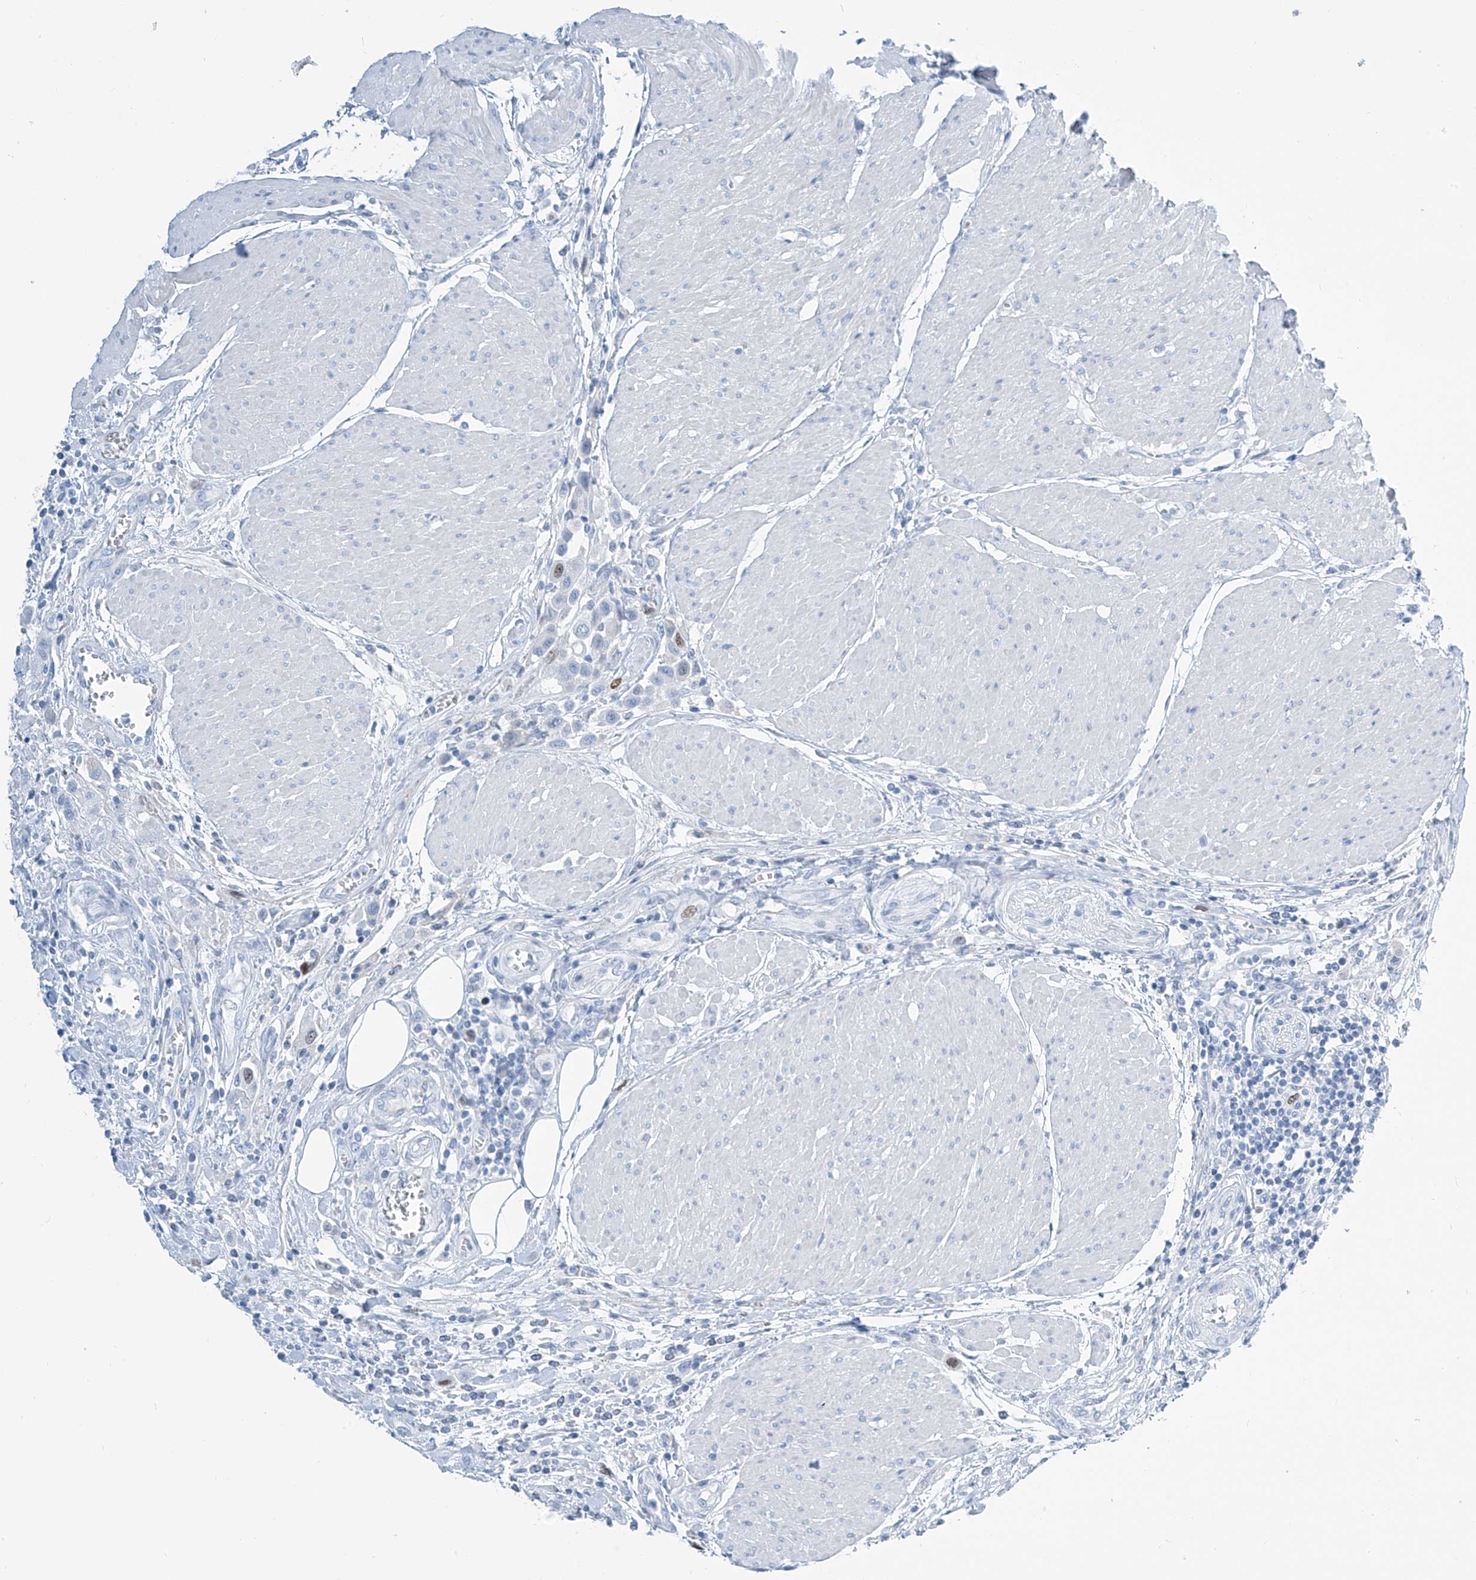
{"staining": {"intensity": "weak", "quantity": "<25%", "location": "nuclear"}, "tissue": "urothelial cancer", "cell_type": "Tumor cells", "image_type": "cancer", "snomed": [{"axis": "morphology", "description": "Urothelial carcinoma, High grade"}, {"axis": "topography", "description": "Urinary bladder"}], "caption": "IHC micrograph of neoplastic tissue: urothelial cancer stained with DAB (3,3'-diaminobenzidine) demonstrates no significant protein staining in tumor cells. (DAB immunohistochemistry (IHC), high magnification).", "gene": "SGO2", "patient": {"sex": "male", "age": 50}}